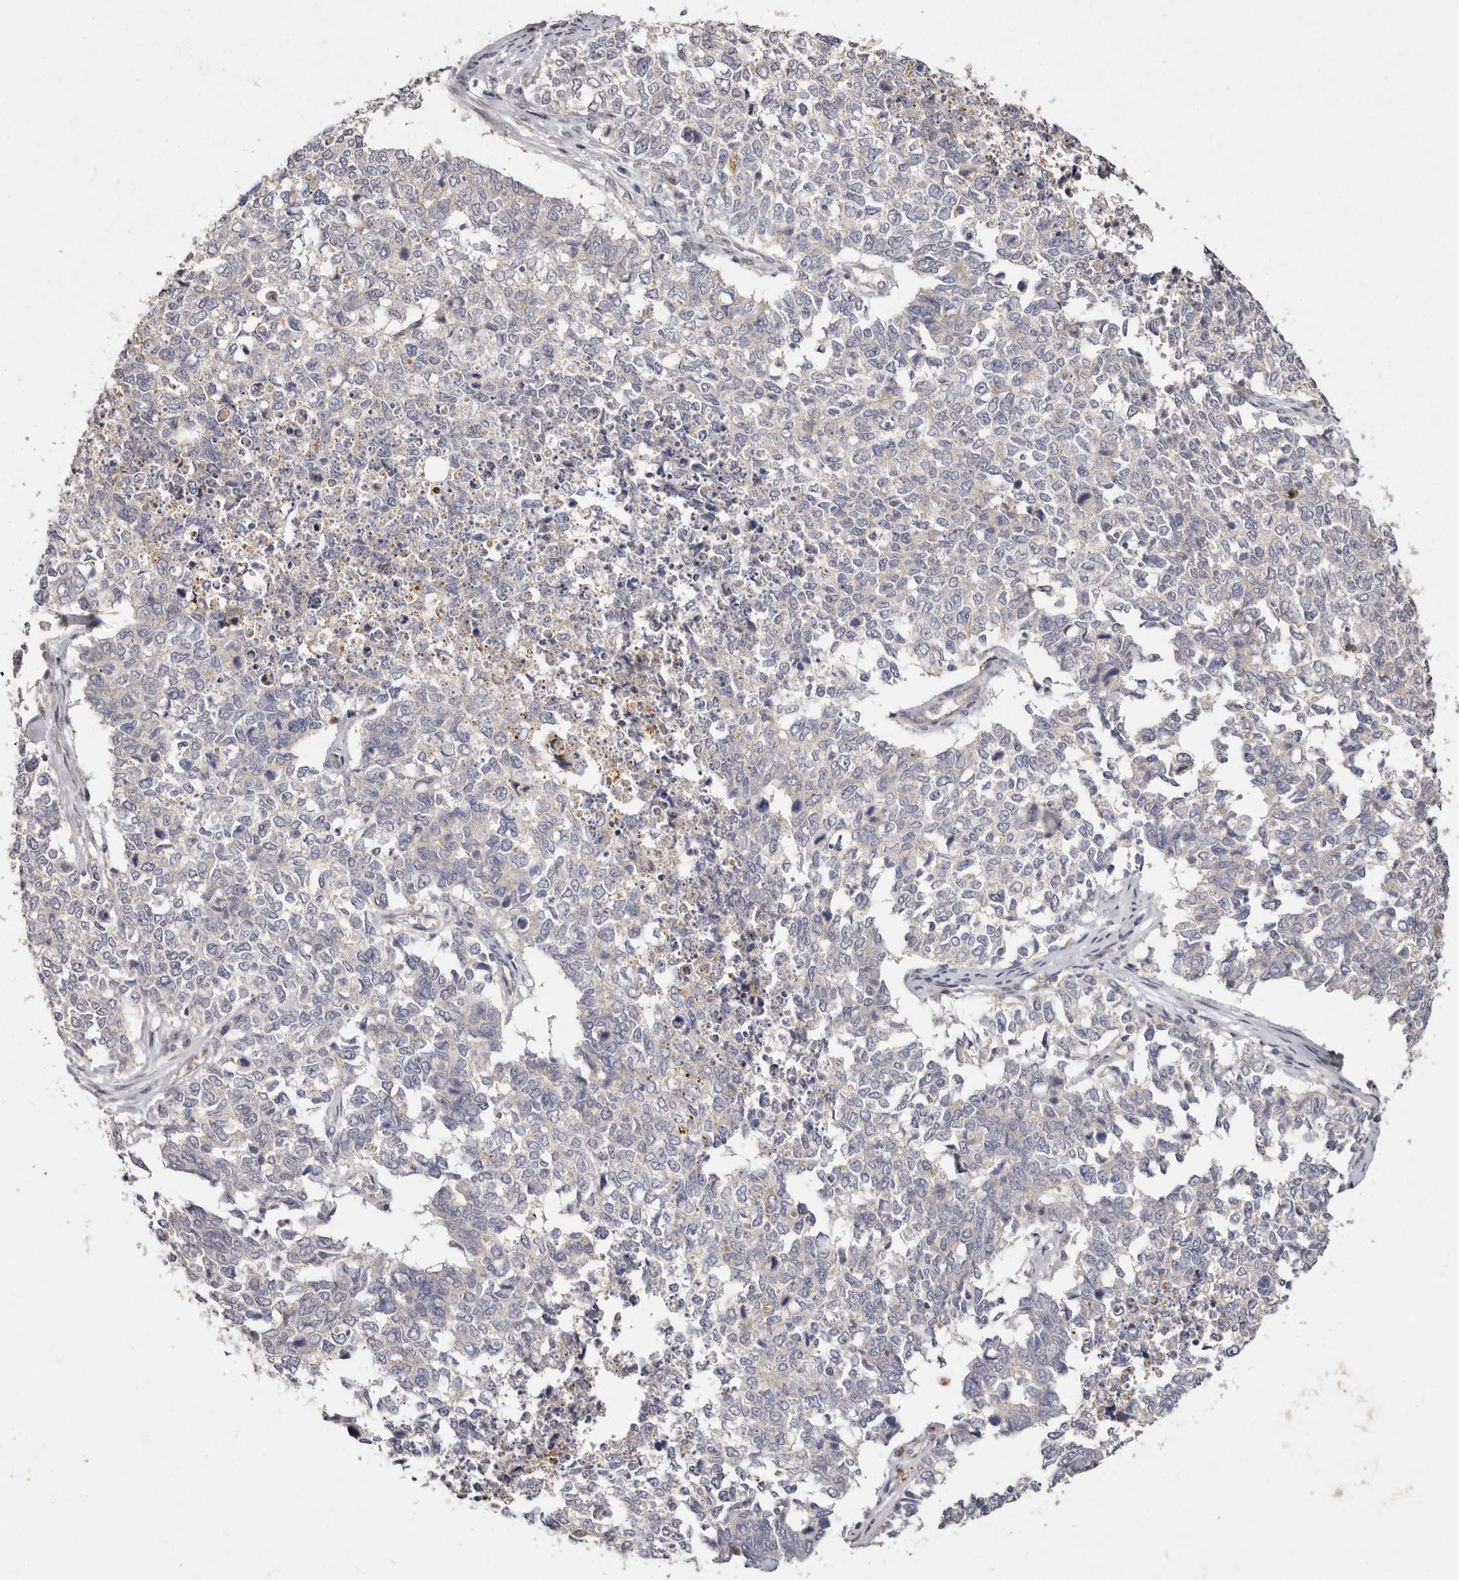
{"staining": {"intensity": "negative", "quantity": "none", "location": "none"}, "tissue": "cervical cancer", "cell_type": "Tumor cells", "image_type": "cancer", "snomed": [{"axis": "morphology", "description": "Squamous cell carcinoma, NOS"}, {"axis": "topography", "description": "Cervix"}], "caption": "Image shows no significant protein expression in tumor cells of cervical squamous cell carcinoma.", "gene": "THBS3", "patient": {"sex": "female", "age": 63}}